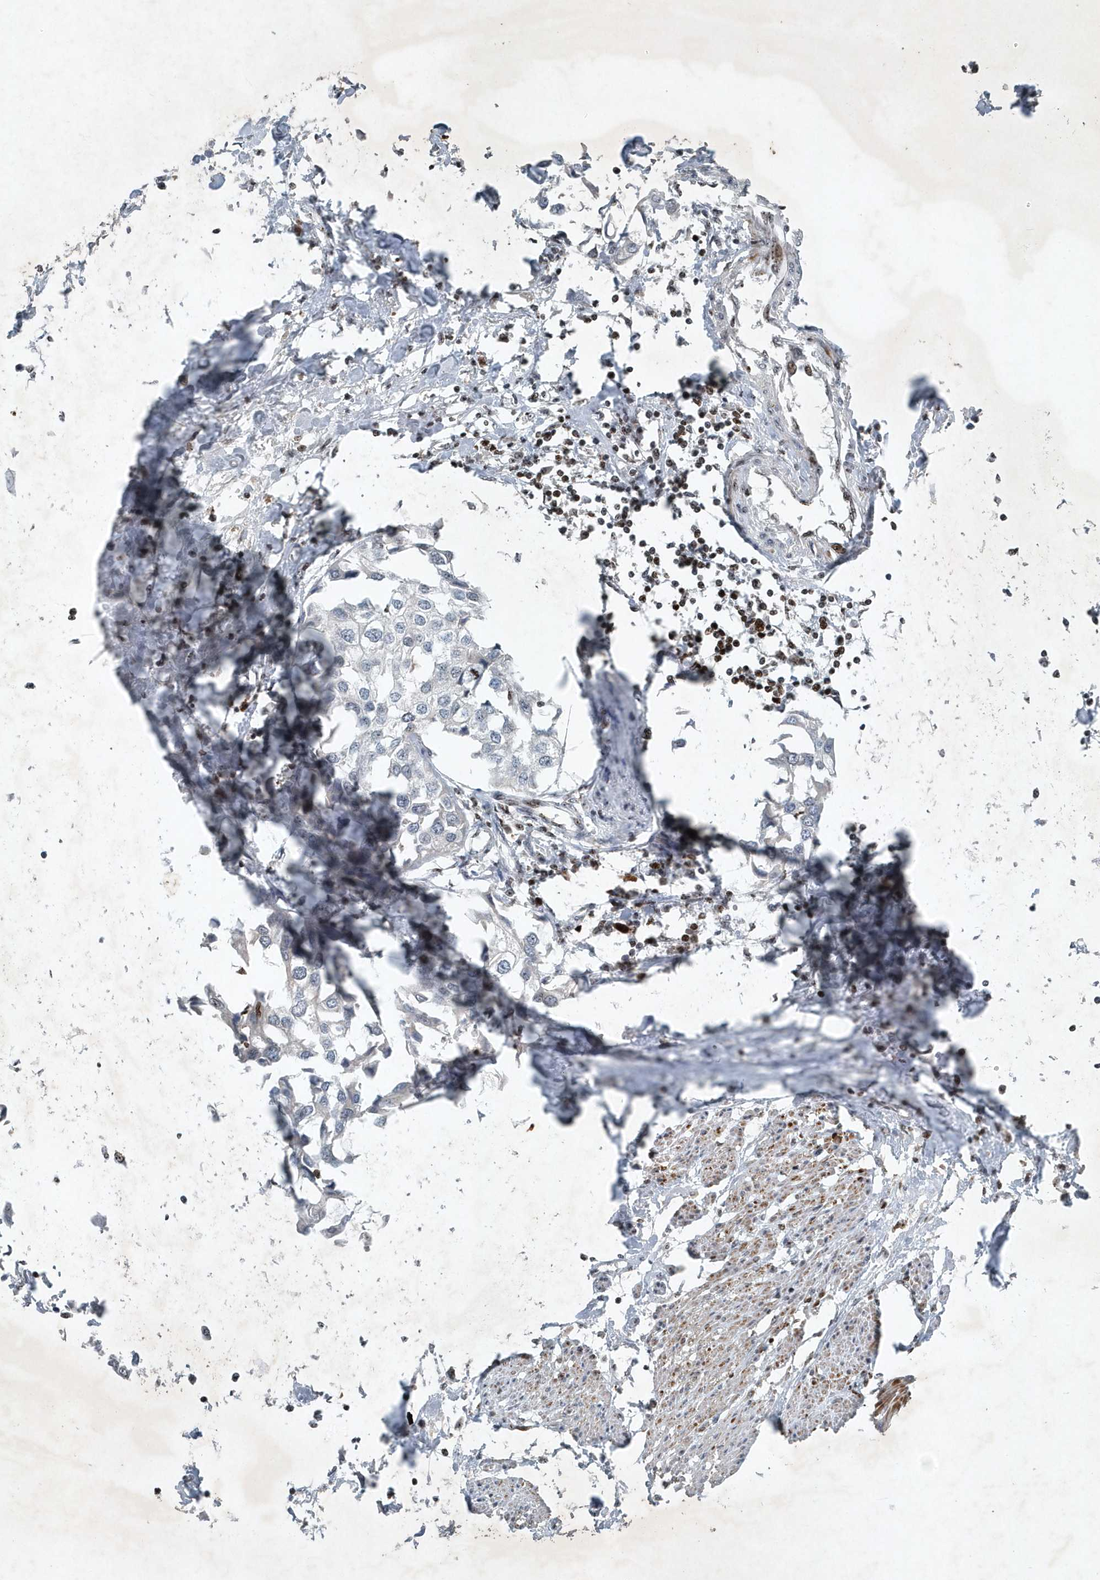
{"staining": {"intensity": "negative", "quantity": "none", "location": "none"}, "tissue": "urothelial cancer", "cell_type": "Tumor cells", "image_type": "cancer", "snomed": [{"axis": "morphology", "description": "Urothelial carcinoma, High grade"}, {"axis": "topography", "description": "Urinary bladder"}], "caption": "An image of urothelial carcinoma (high-grade) stained for a protein reveals no brown staining in tumor cells.", "gene": "QTRT2", "patient": {"sex": "male", "age": 64}}